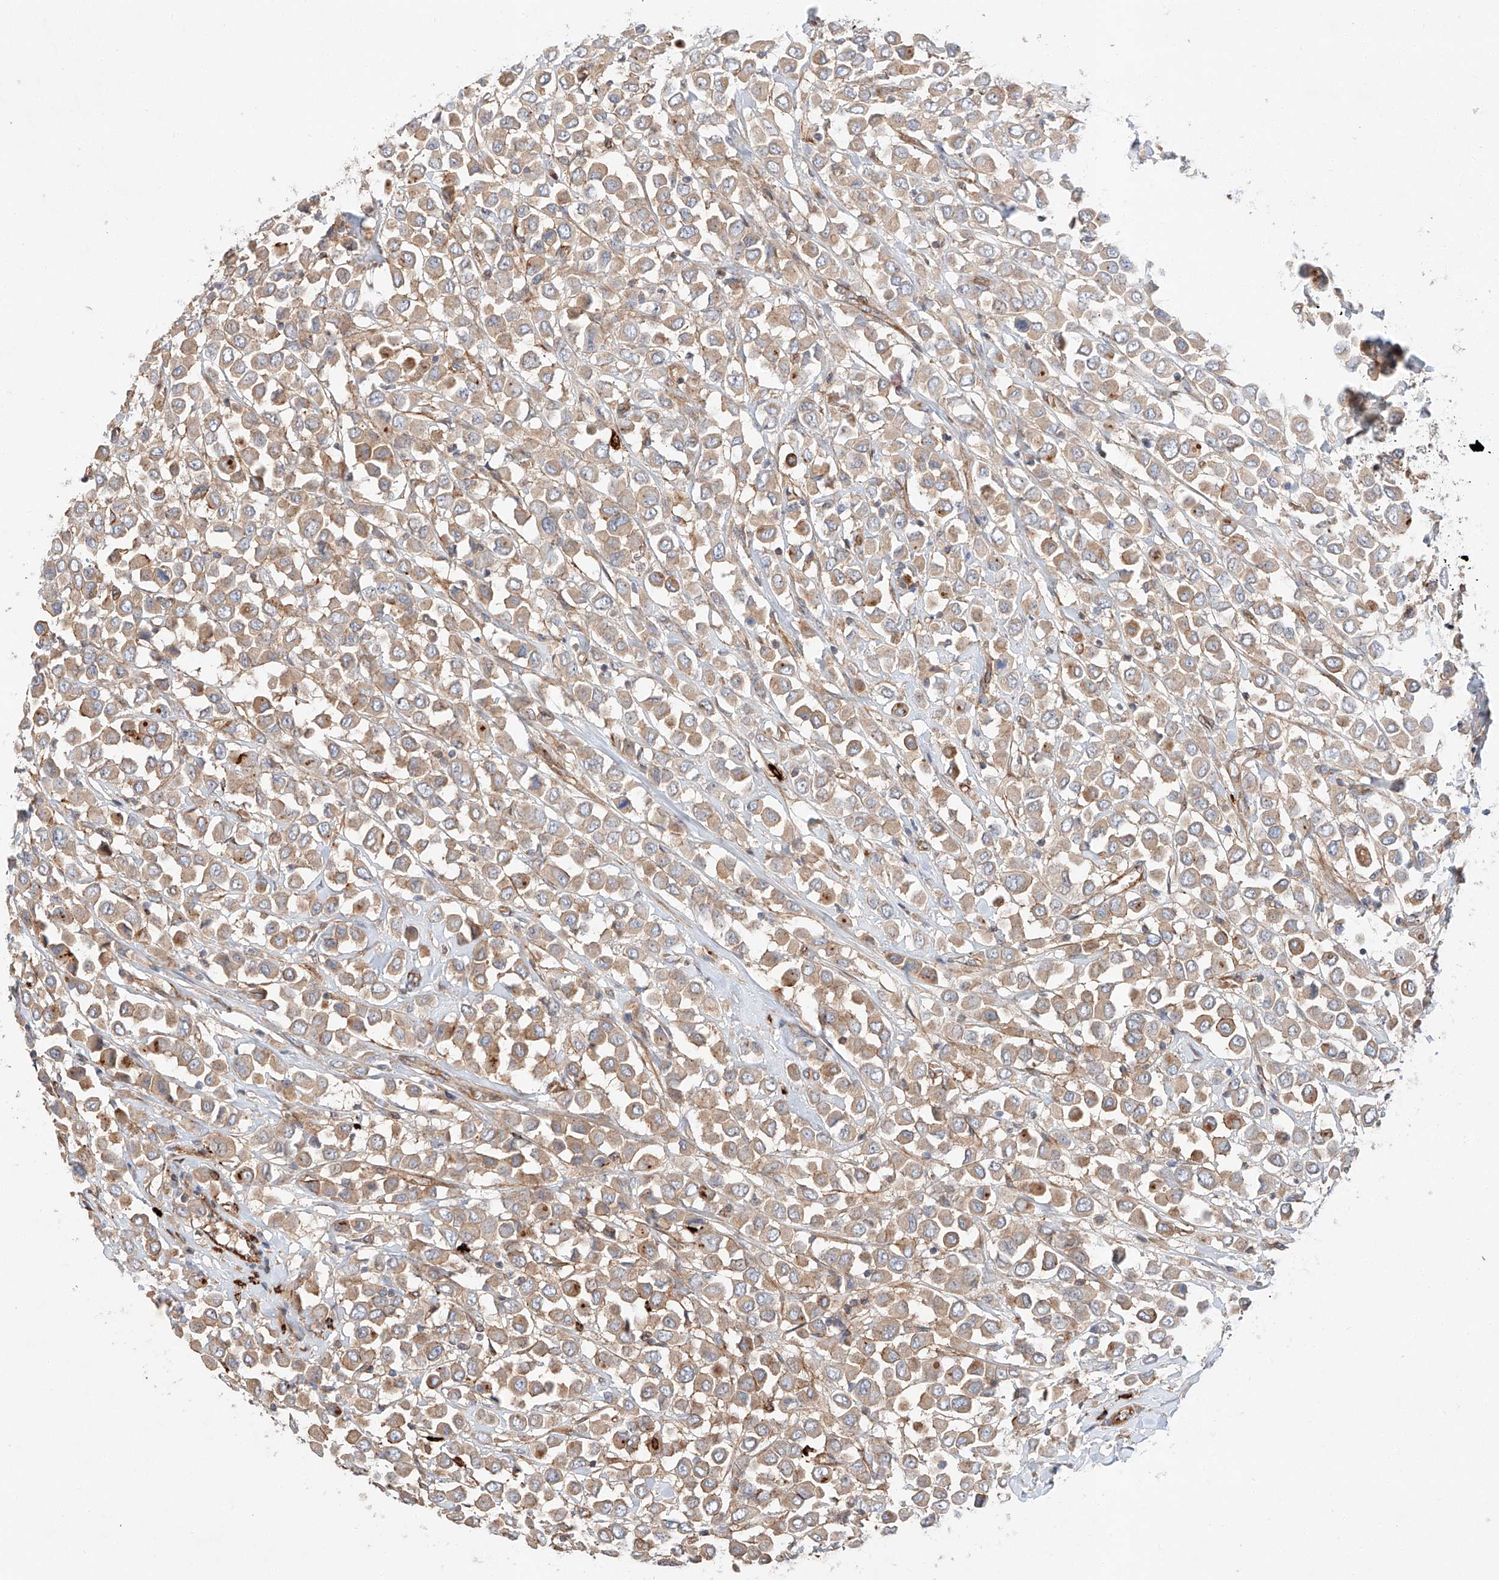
{"staining": {"intensity": "moderate", "quantity": ">75%", "location": "cytoplasmic/membranous"}, "tissue": "breast cancer", "cell_type": "Tumor cells", "image_type": "cancer", "snomed": [{"axis": "morphology", "description": "Duct carcinoma"}, {"axis": "topography", "description": "Breast"}], "caption": "An immunohistochemistry (IHC) micrograph of neoplastic tissue is shown. Protein staining in brown labels moderate cytoplasmic/membranous positivity in breast invasive ductal carcinoma within tumor cells. (DAB (3,3'-diaminobenzidine) = brown stain, brightfield microscopy at high magnification).", "gene": "MINDY4", "patient": {"sex": "female", "age": 61}}